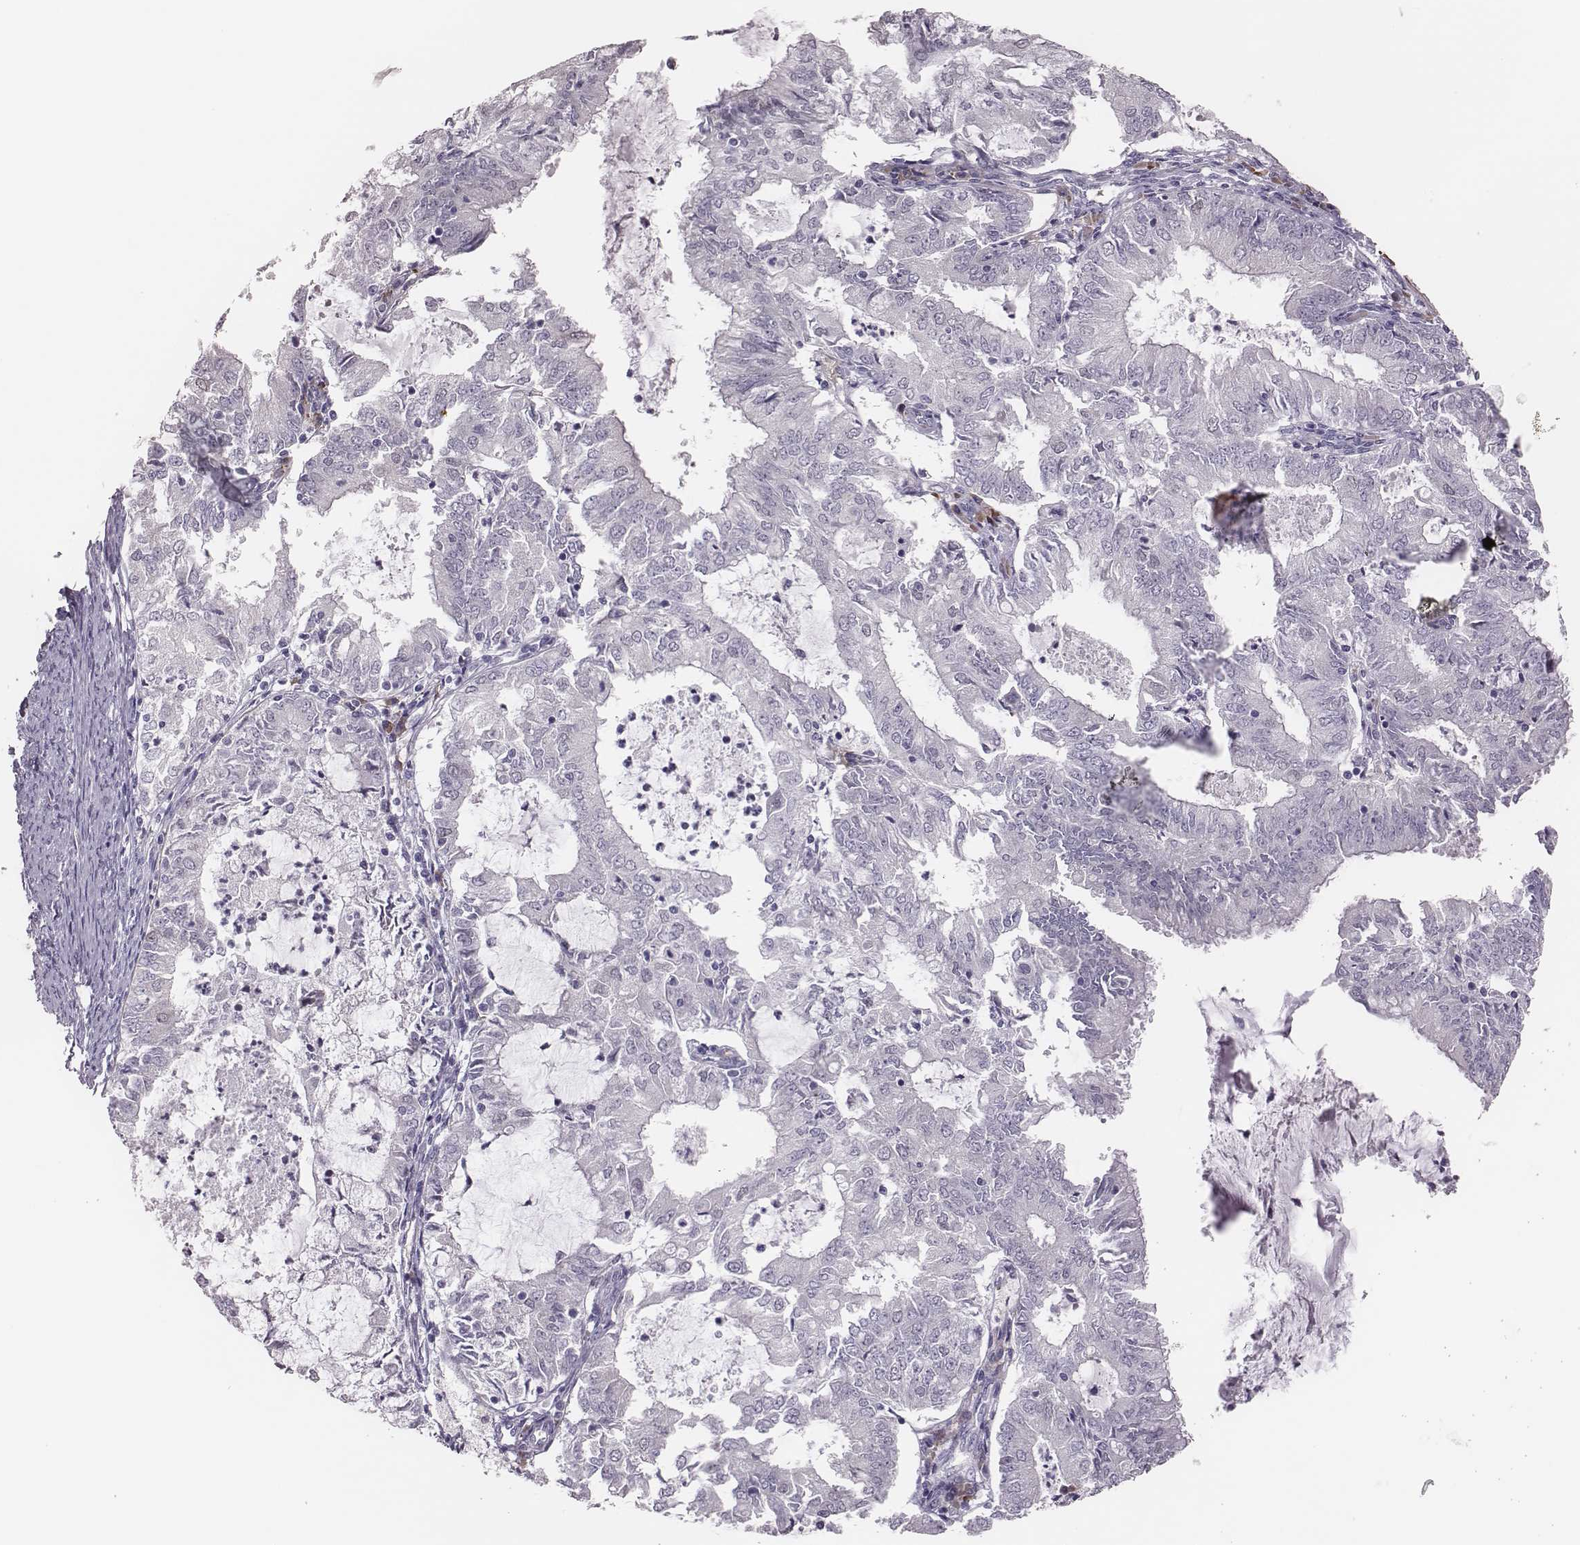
{"staining": {"intensity": "negative", "quantity": "none", "location": "none"}, "tissue": "endometrial cancer", "cell_type": "Tumor cells", "image_type": "cancer", "snomed": [{"axis": "morphology", "description": "Adenocarcinoma, NOS"}, {"axis": "topography", "description": "Endometrium"}], "caption": "An image of human adenocarcinoma (endometrial) is negative for staining in tumor cells. The staining is performed using DAB (3,3'-diaminobenzidine) brown chromogen with nuclei counter-stained in using hematoxylin.", "gene": "PBK", "patient": {"sex": "female", "age": 57}}